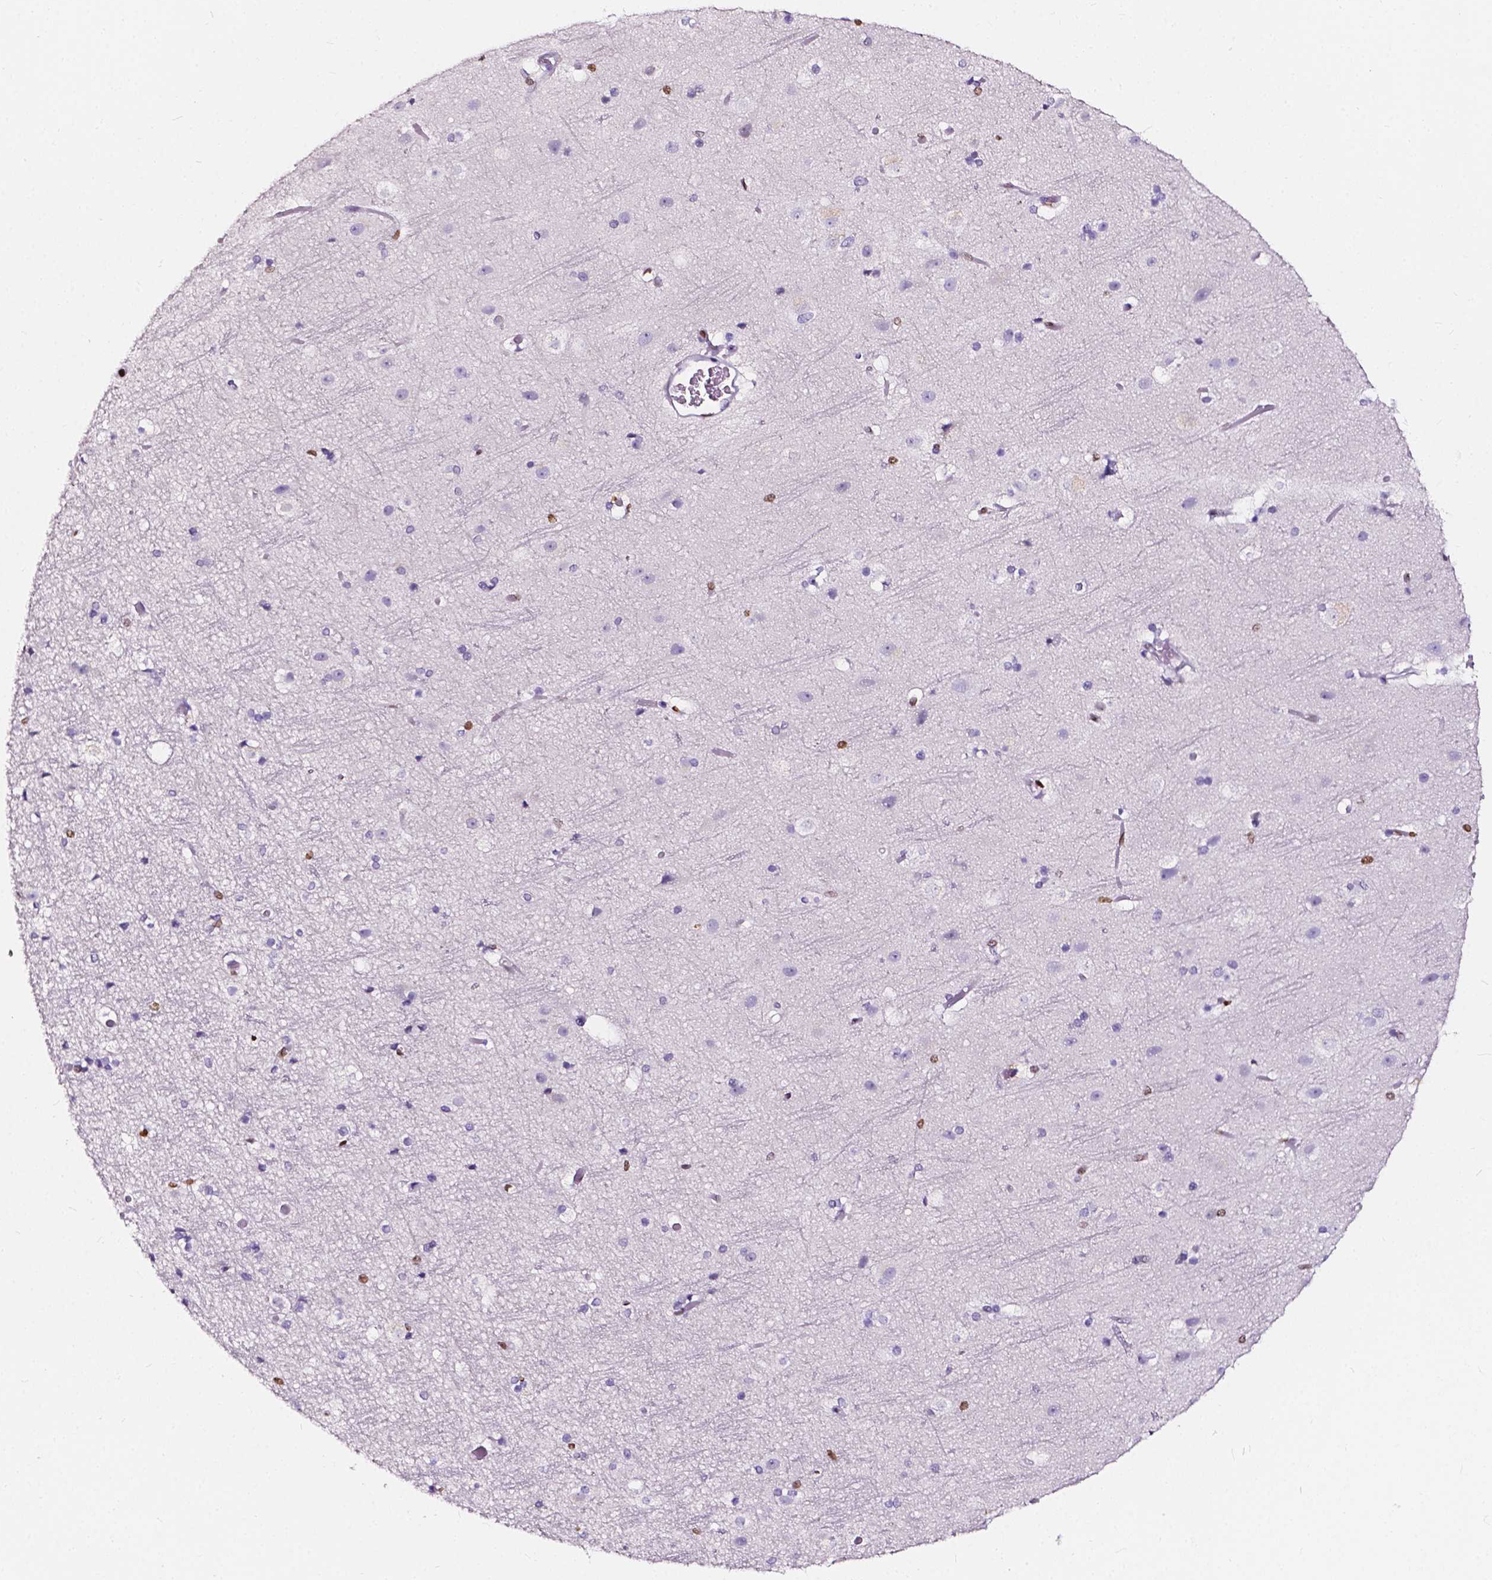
{"staining": {"intensity": "strong", "quantity": "<25%", "location": "nuclear"}, "tissue": "cerebral cortex", "cell_type": "Endothelial cells", "image_type": "normal", "snomed": [{"axis": "morphology", "description": "Normal tissue, NOS"}, {"axis": "topography", "description": "Cerebral cortex"}], "caption": "Protein staining exhibits strong nuclear expression in approximately <25% of endothelial cells in unremarkable cerebral cortex. (DAB (3,3'-diaminobenzidine) = brown stain, brightfield microscopy at high magnification).", "gene": "CBY3", "patient": {"sex": "female", "age": 52}}